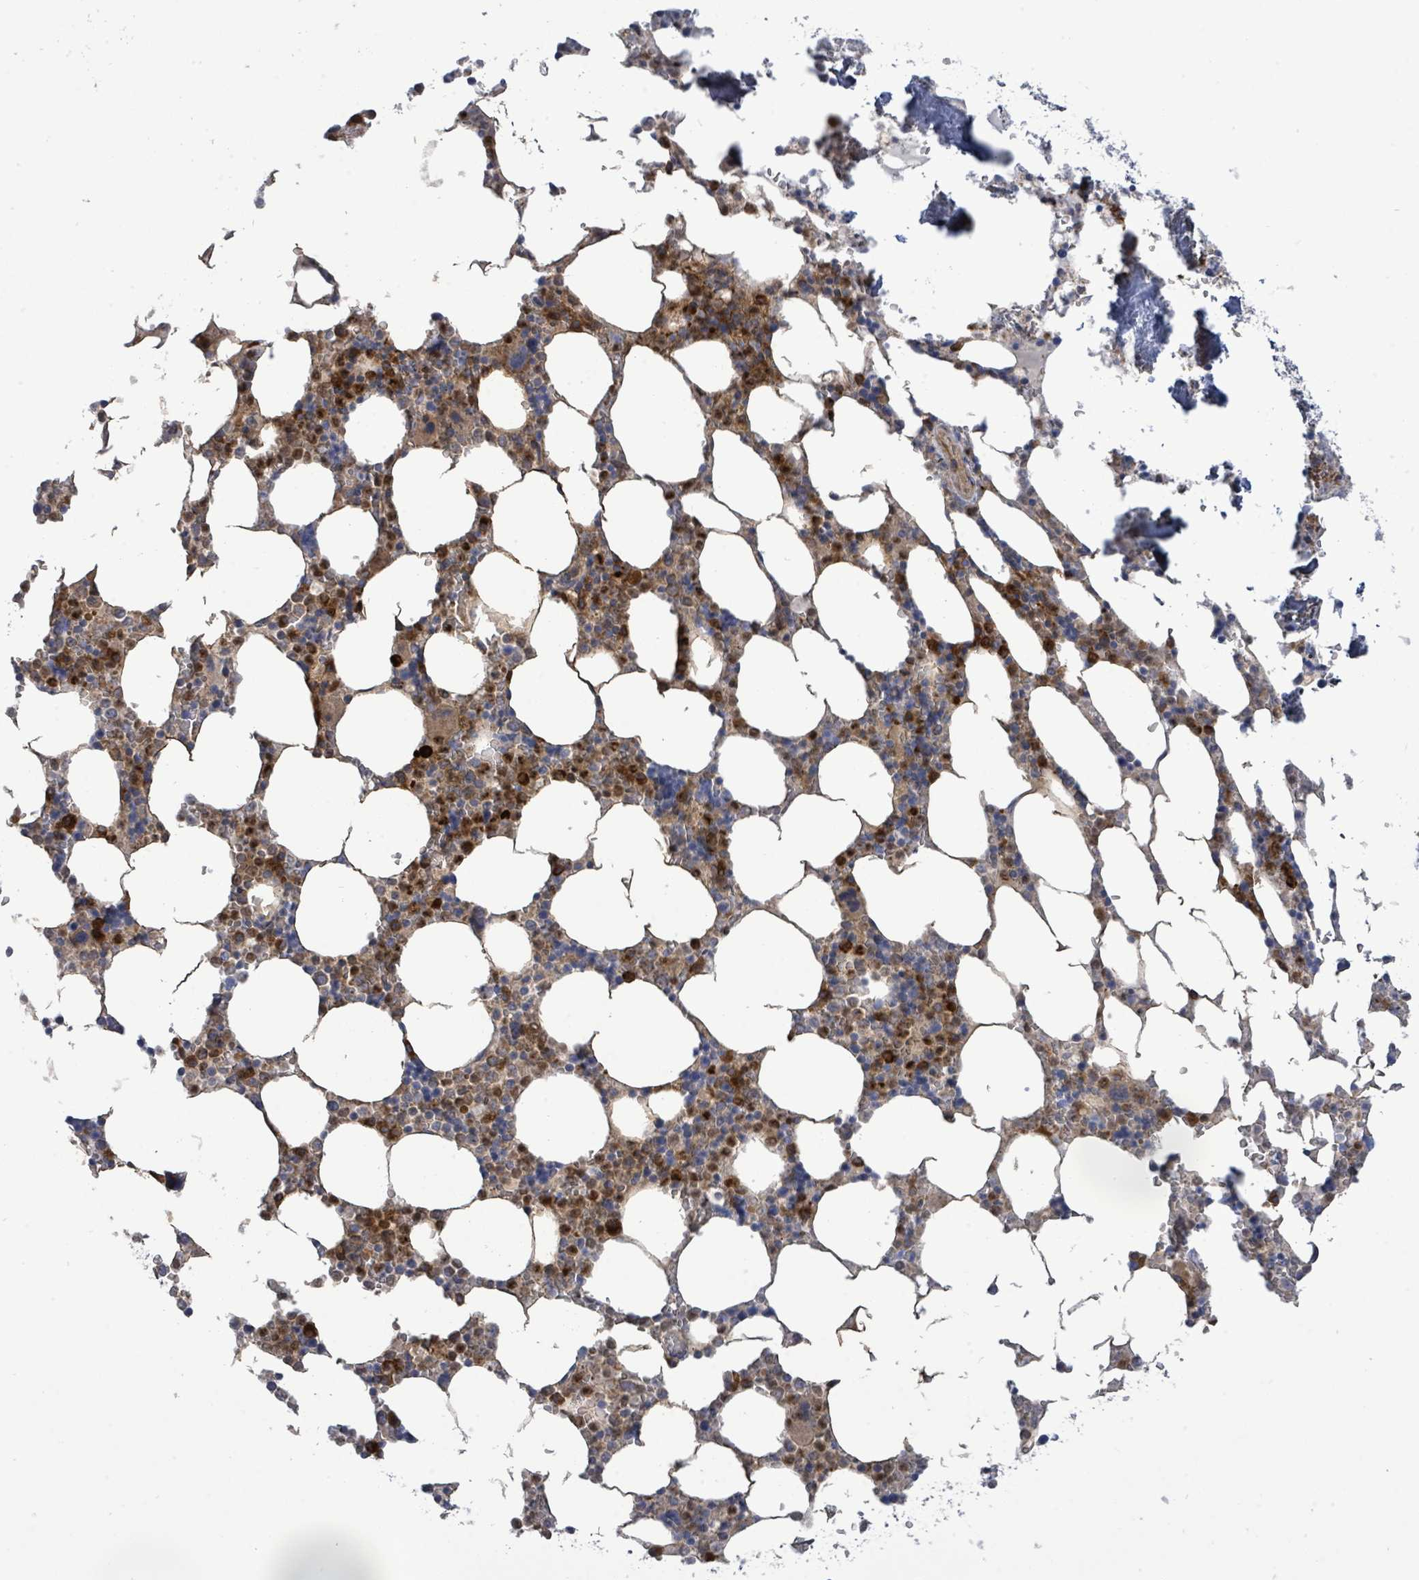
{"staining": {"intensity": "strong", "quantity": "25%-75%", "location": "cytoplasmic/membranous,nuclear"}, "tissue": "bone marrow", "cell_type": "Hematopoietic cells", "image_type": "normal", "snomed": [{"axis": "morphology", "description": "Normal tissue, NOS"}, {"axis": "topography", "description": "Bone marrow"}], "caption": "Protein expression analysis of unremarkable human bone marrow reveals strong cytoplasmic/membranous,nuclear staining in about 25%-75% of hematopoietic cells. The protein is shown in brown color, while the nuclei are stained blue.", "gene": "SAR1A", "patient": {"sex": "male", "age": 64}}